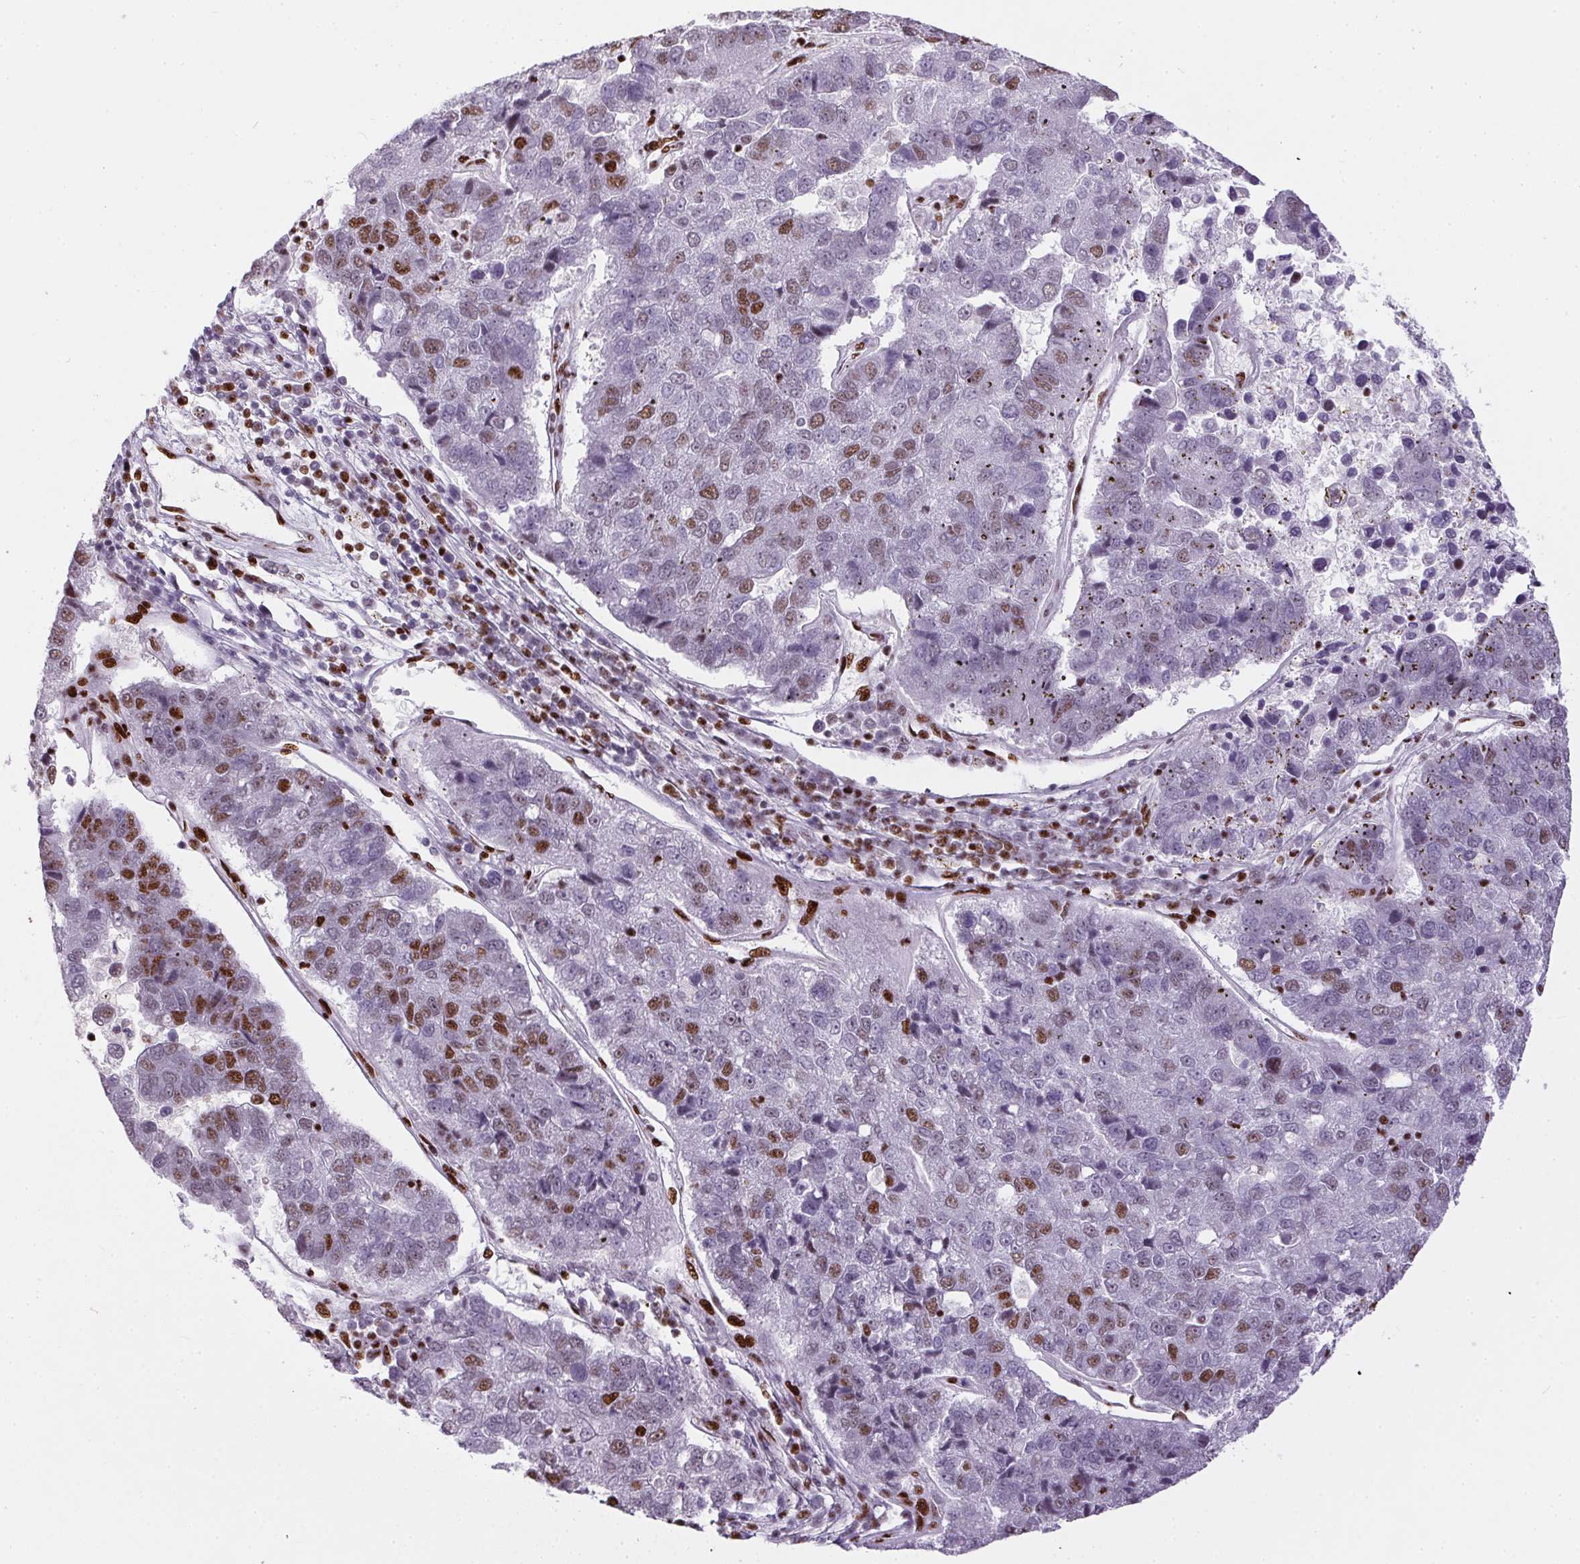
{"staining": {"intensity": "strong", "quantity": "25%-75%", "location": "nuclear"}, "tissue": "pancreatic cancer", "cell_type": "Tumor cells", "image_type": "cancer", "snomed": [{"axis": "morphology", "description": "Adenocarcinoma, NOS"}, {"axis": "topography", "description": "Pancreas"}], "caption": "A brown stain labels strong nuclear positivity of a protein in pancreatic cancer tumor cells.", "gene": "PAGE3", "patient": {"sex": "female", "age": 61}}